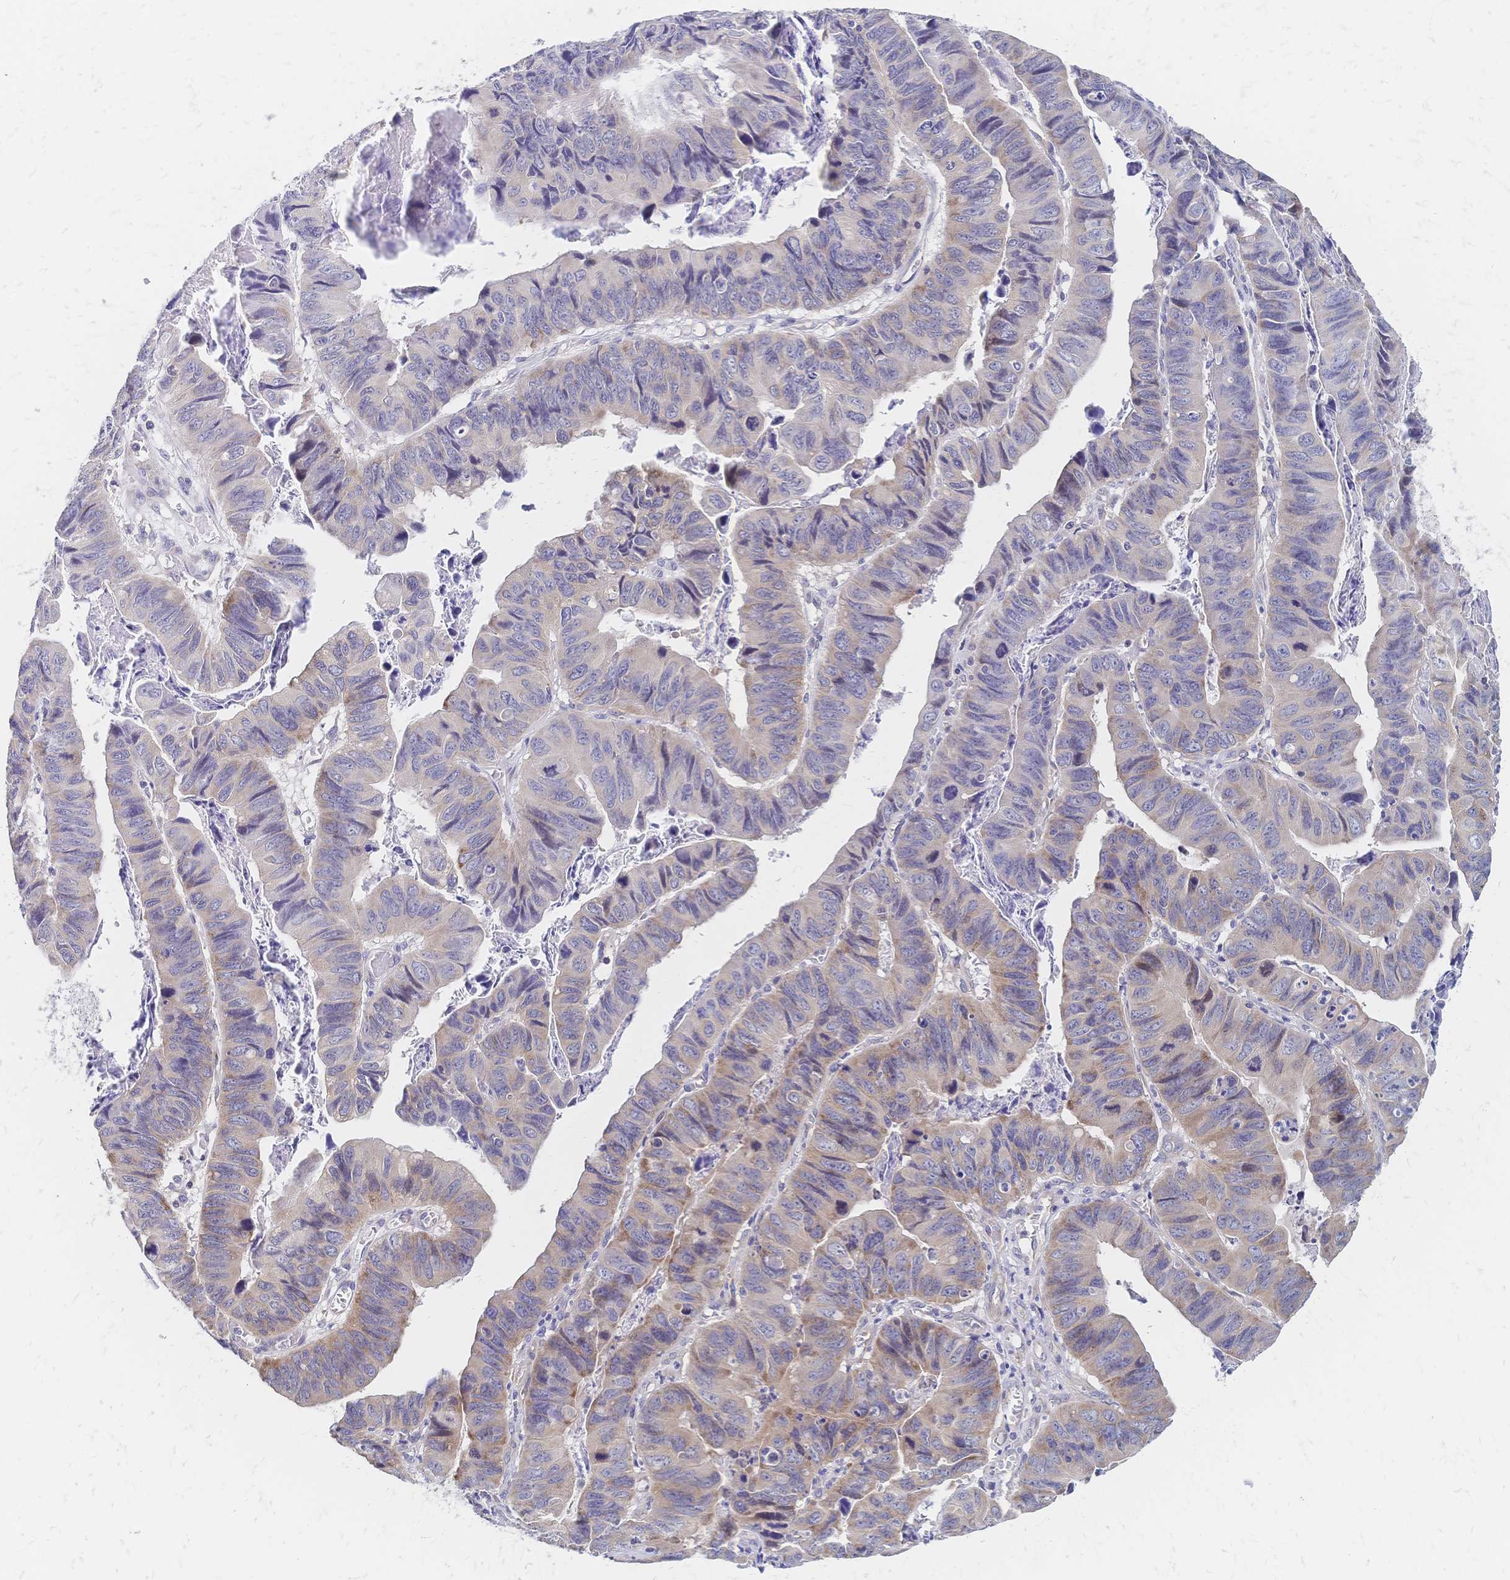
{"staining": {"intensity": "weak", "quantity": "<25%", "location": "cytoplasmic/membranous"}, "tissue": "stomach cancer", "cell_type": "Tumor cells", "image_type": "cancer", "snomed": [{"axis": "morphology", "description": "Adenocarcinoma, NOS"}, {"axis": "topography", "description": "Stomach, lower"}], "caption": "Tumor cells are negative for protein expression in human stomach cancer (adenocarcinoma).", "gene": "CBX7", "patient": {"sex": "male", "age": 77}}